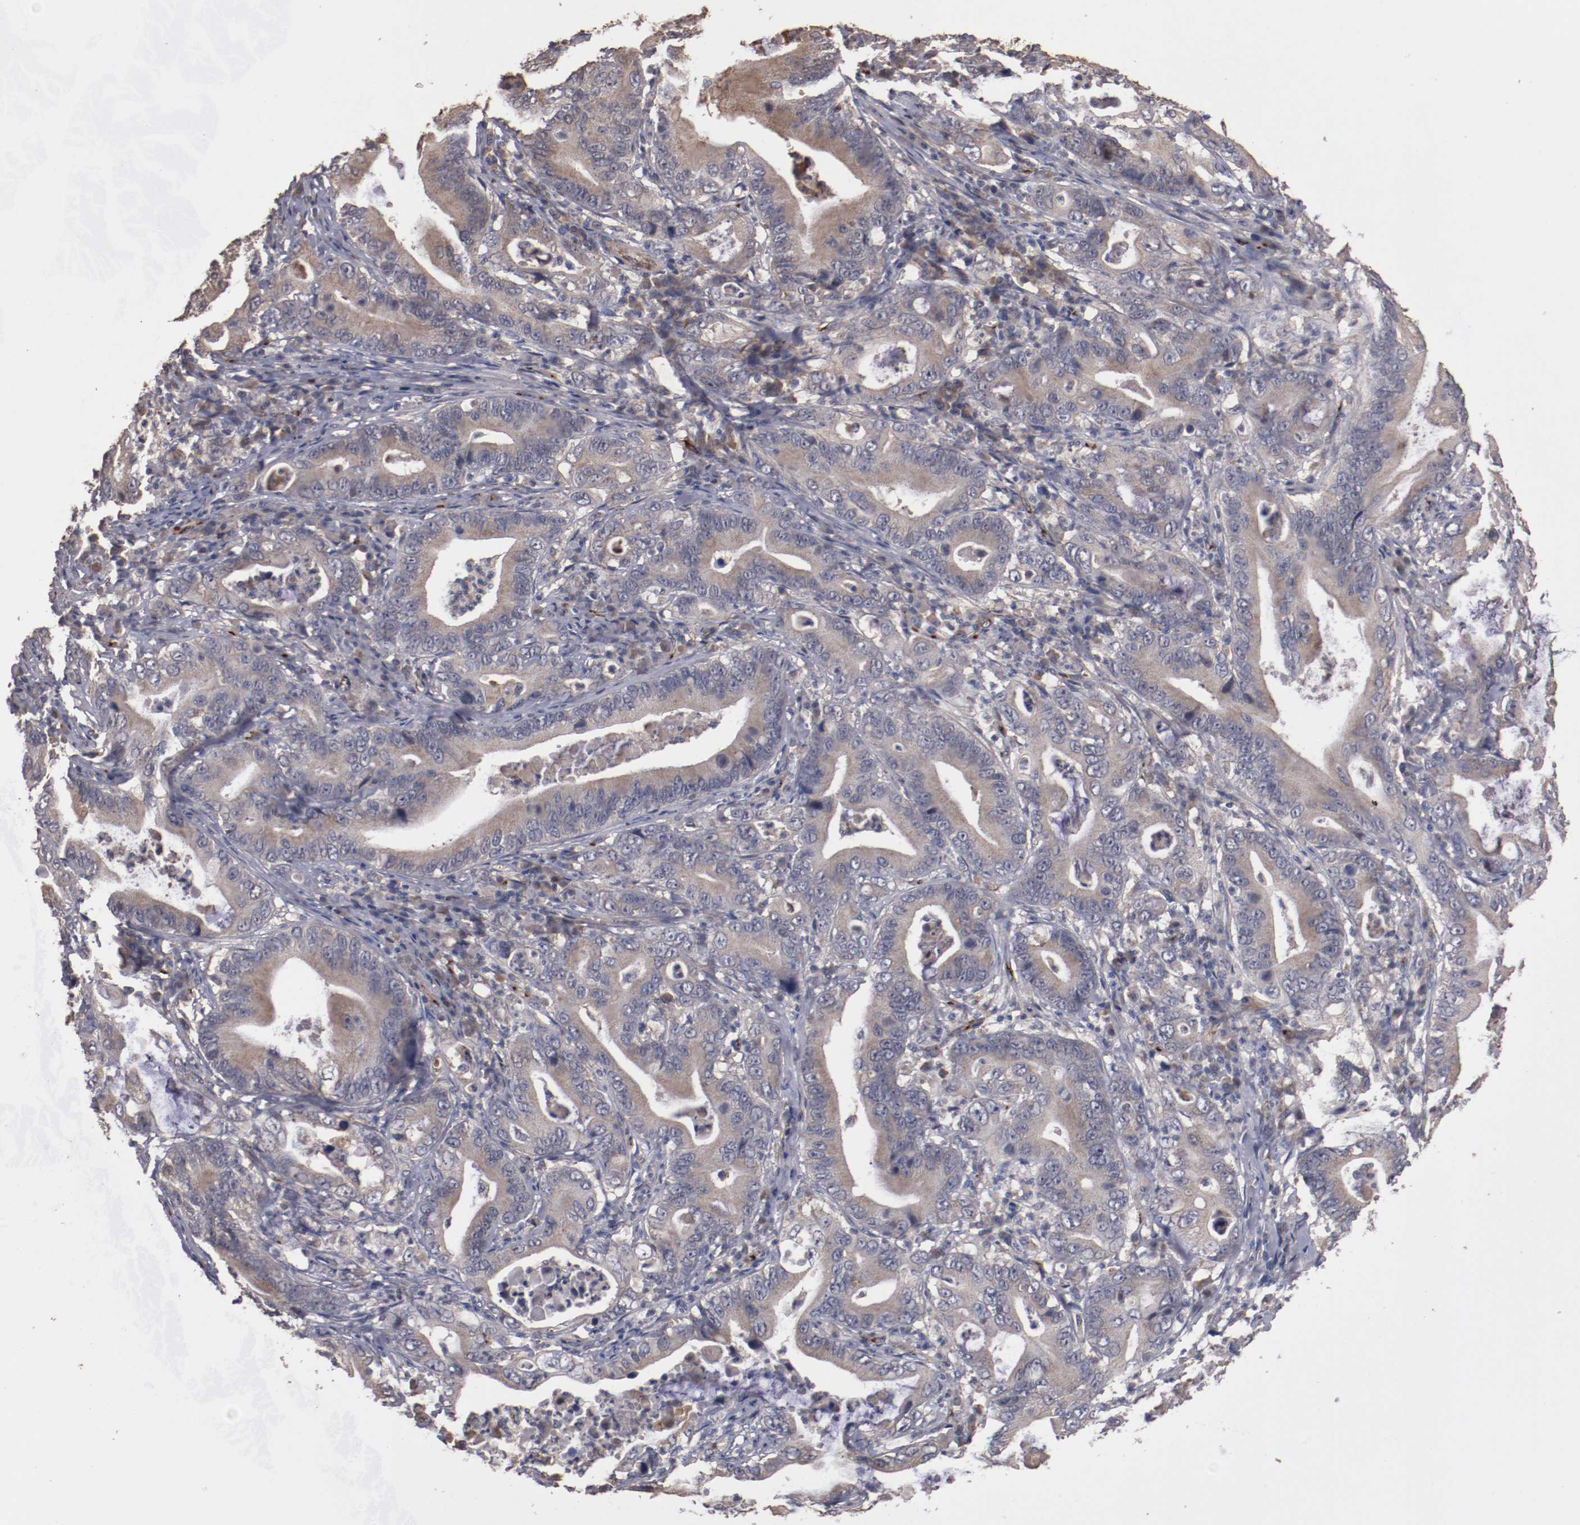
{"staining": {"intensity": "moderate", "quantity": ">75%", "location": "cytoplasmic/membranous"}, "tissue": "stomach cancer", "cell_type": "Tumor cells", "image_type": "cancer", "snomed": [{"axis": "morphology", "description": "Adenocarcinoma, NOS"}, {"axis": "topography", "description": "Stomach, upper"}], "caption": "Adenocarcinoma (stomach) stained with a brown dye displays moderate cytoplasmic/membranous positive expression in approximately >75% of tumor cells.", "gene": "DIPK2B", "patient": {"sex": "male", "age": 63}}